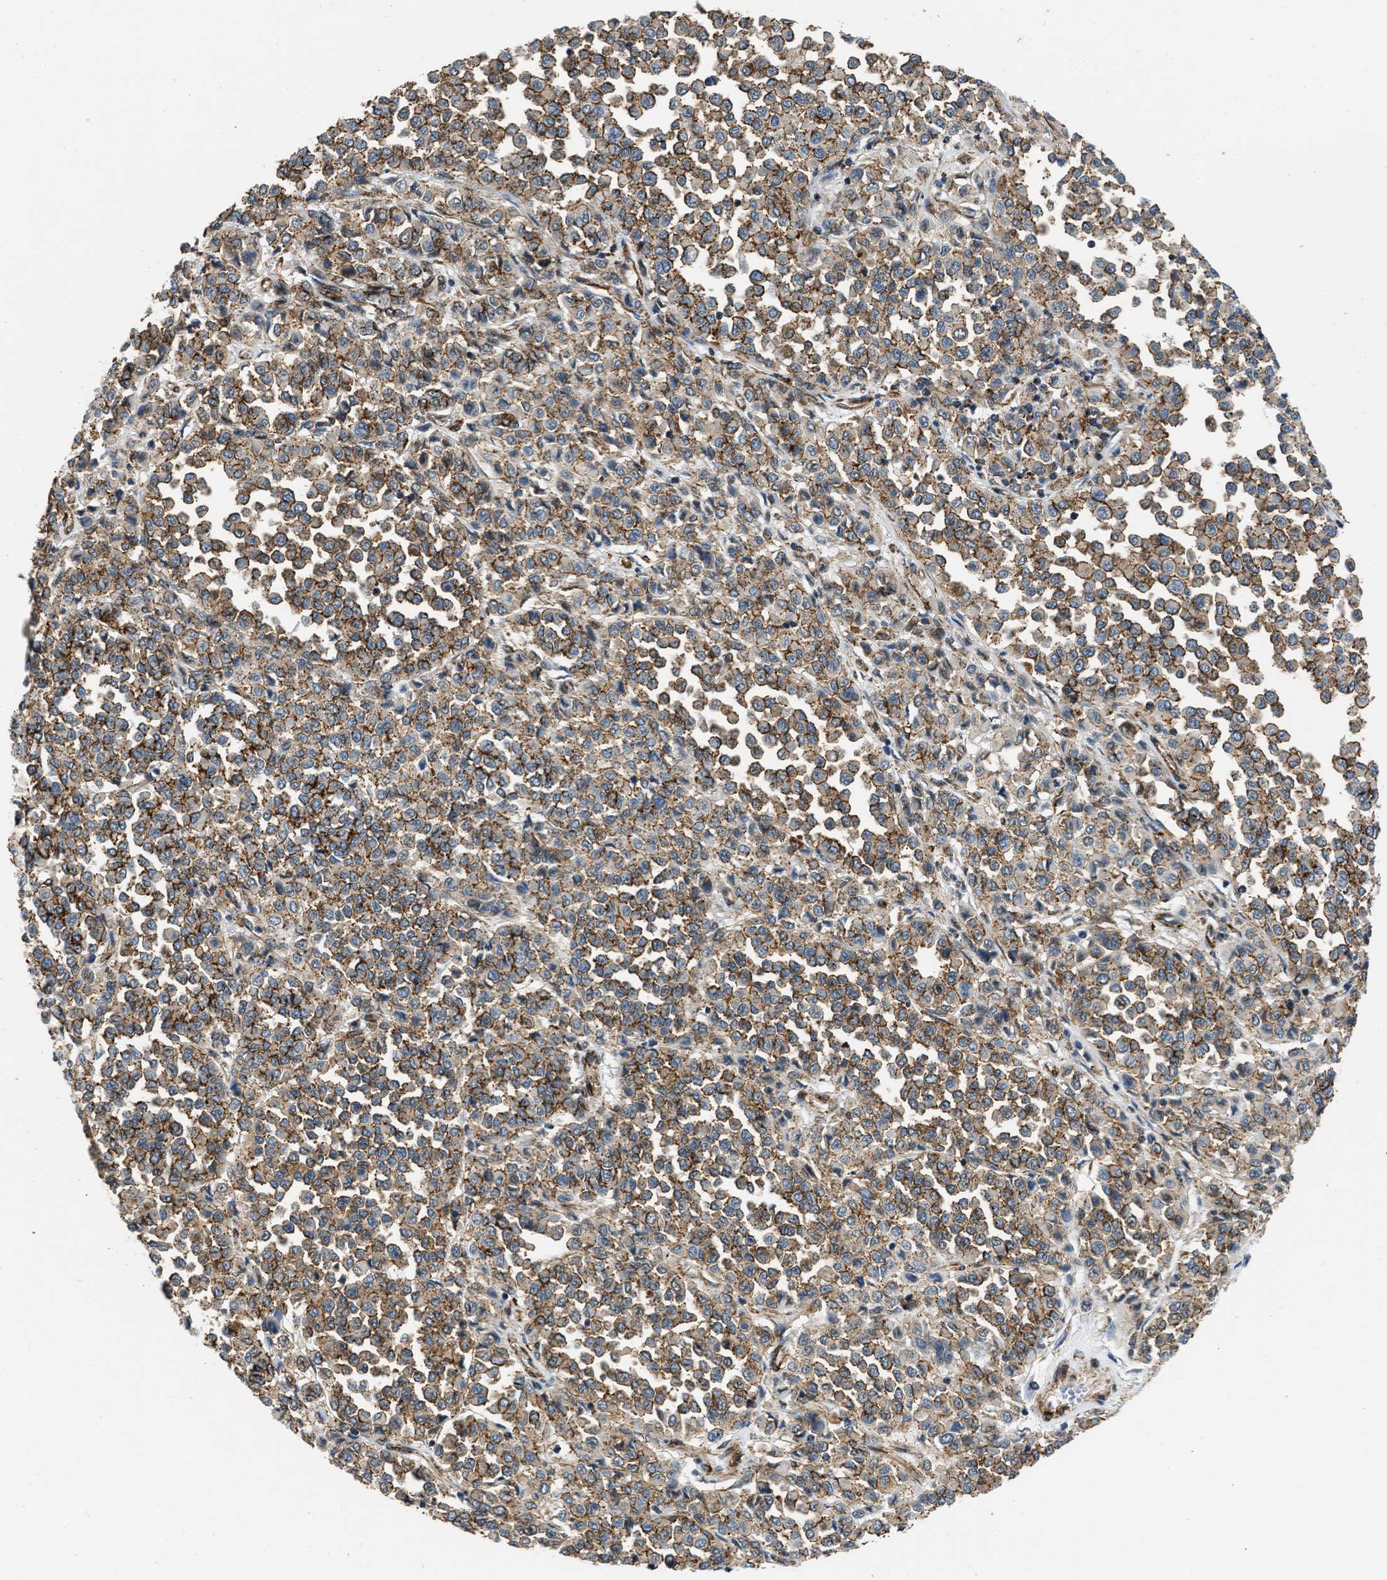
{"staining": {"intensity": "moderate", "quantity": ">75%", "location": "cytoplasmic/membranous"}, "tissue": "melanoma", "cell_type": "Tumor cells", "image_type": "cancer", "snomed": [{"axis": "morphology", "description": "Malignant melanoma, Metastatic site"}, {"axis": "topography", "description": "Pancreas"}], "caption": "A medium amount of moderate cytoplasmic/membranous expression is identified in about >75% of tumor cells in malignant melanoma (metastatic site) tissue.", "gene": "SEPTIN2", "patient": {"sex": "female", "age": 30}}